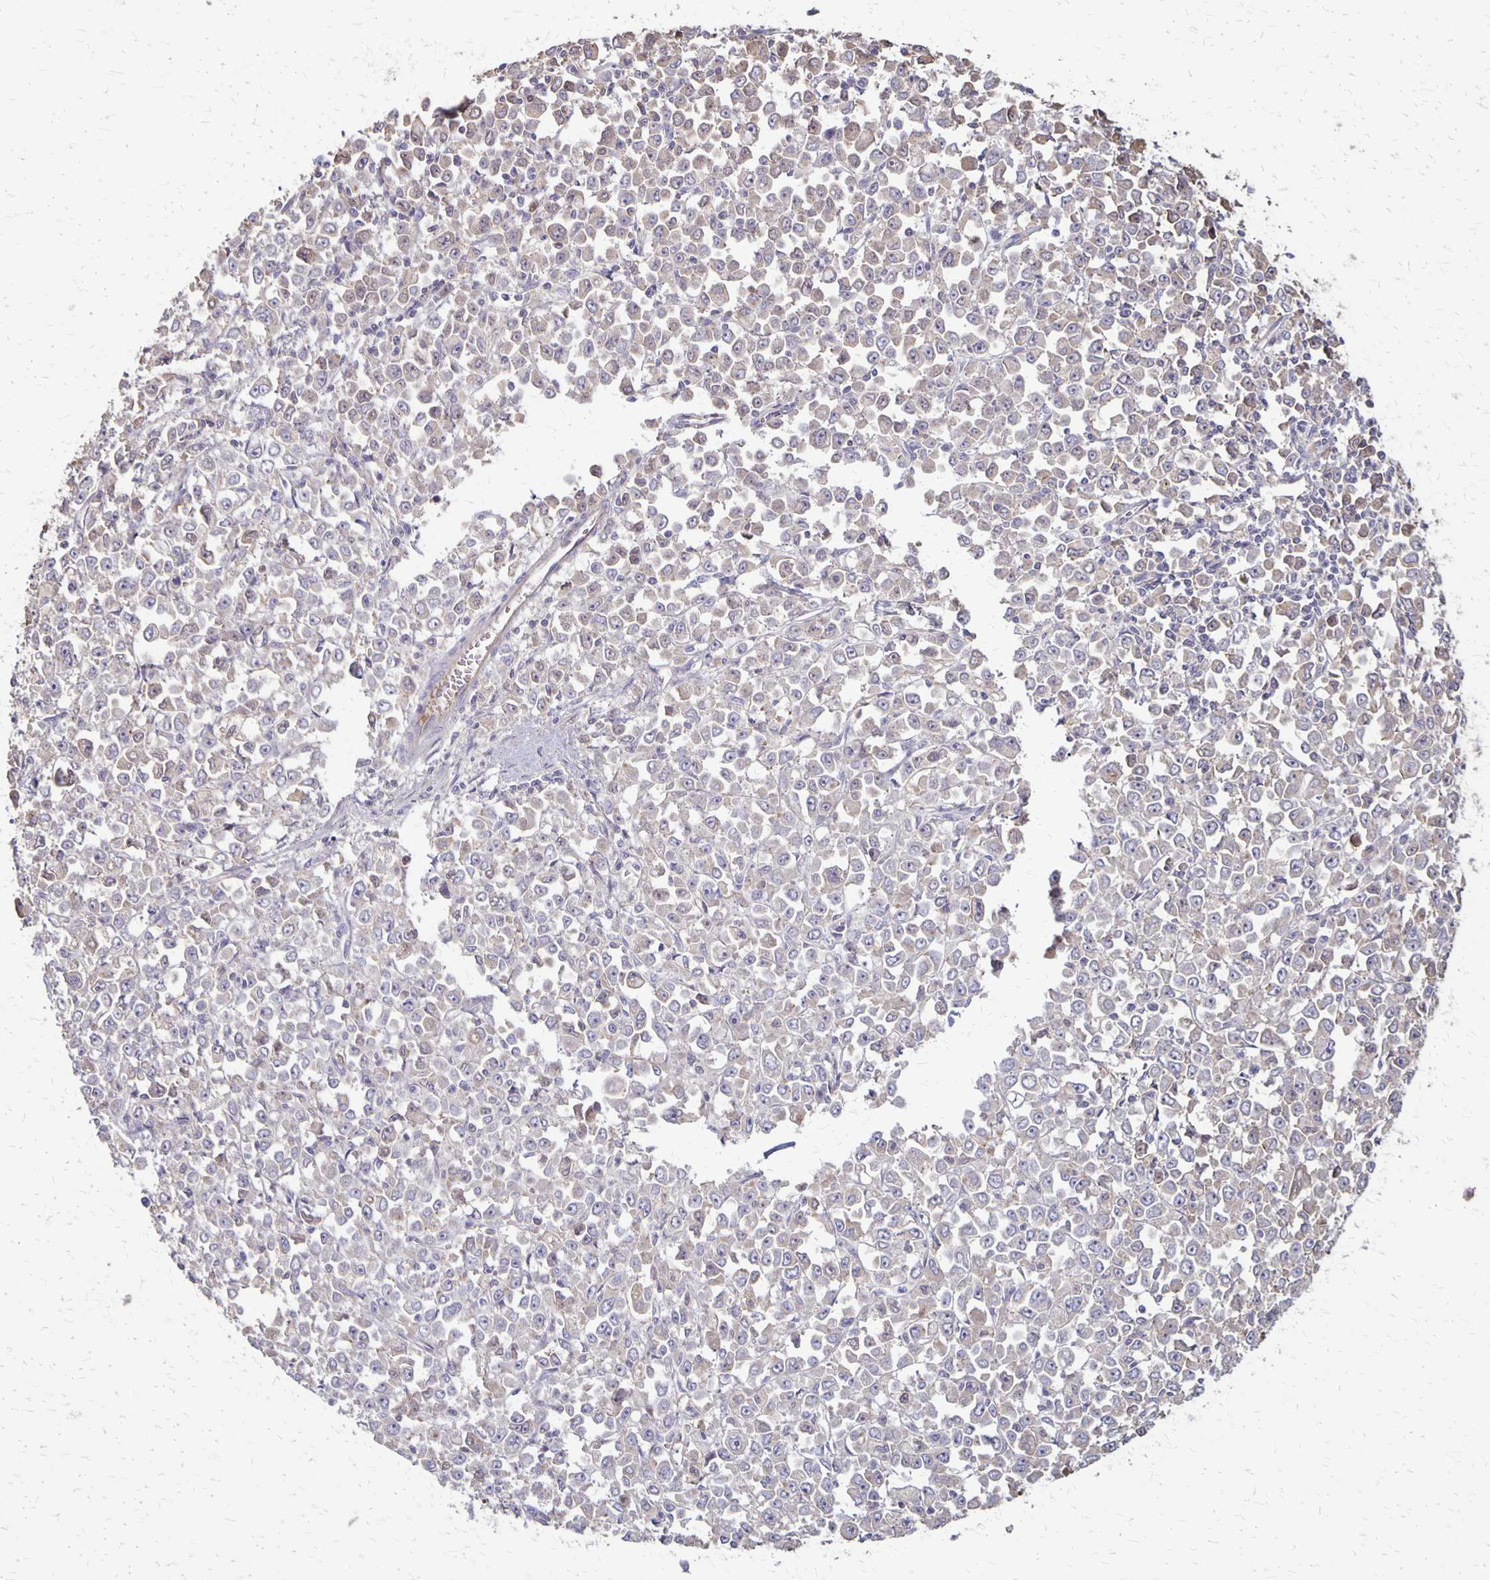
{"staining": {"intensity": "negative", "quantity": "none", "location": "none"}, "tissue": "stomach cancer", "cell_type": "Tumor cells", "image_type": "cancer", "snomed": [{"axis": "morphology", "description": "Adenocarcinoma, NOS"}, {"axis": "topography", "description": "Stomach, upper"}], "caption": "Protein analysis of adenocarcinoma (stomach) reveals no significant positivity in tumor cells.", "gene": "PROM2", "patient": {"sex": "male", "age": 70}}